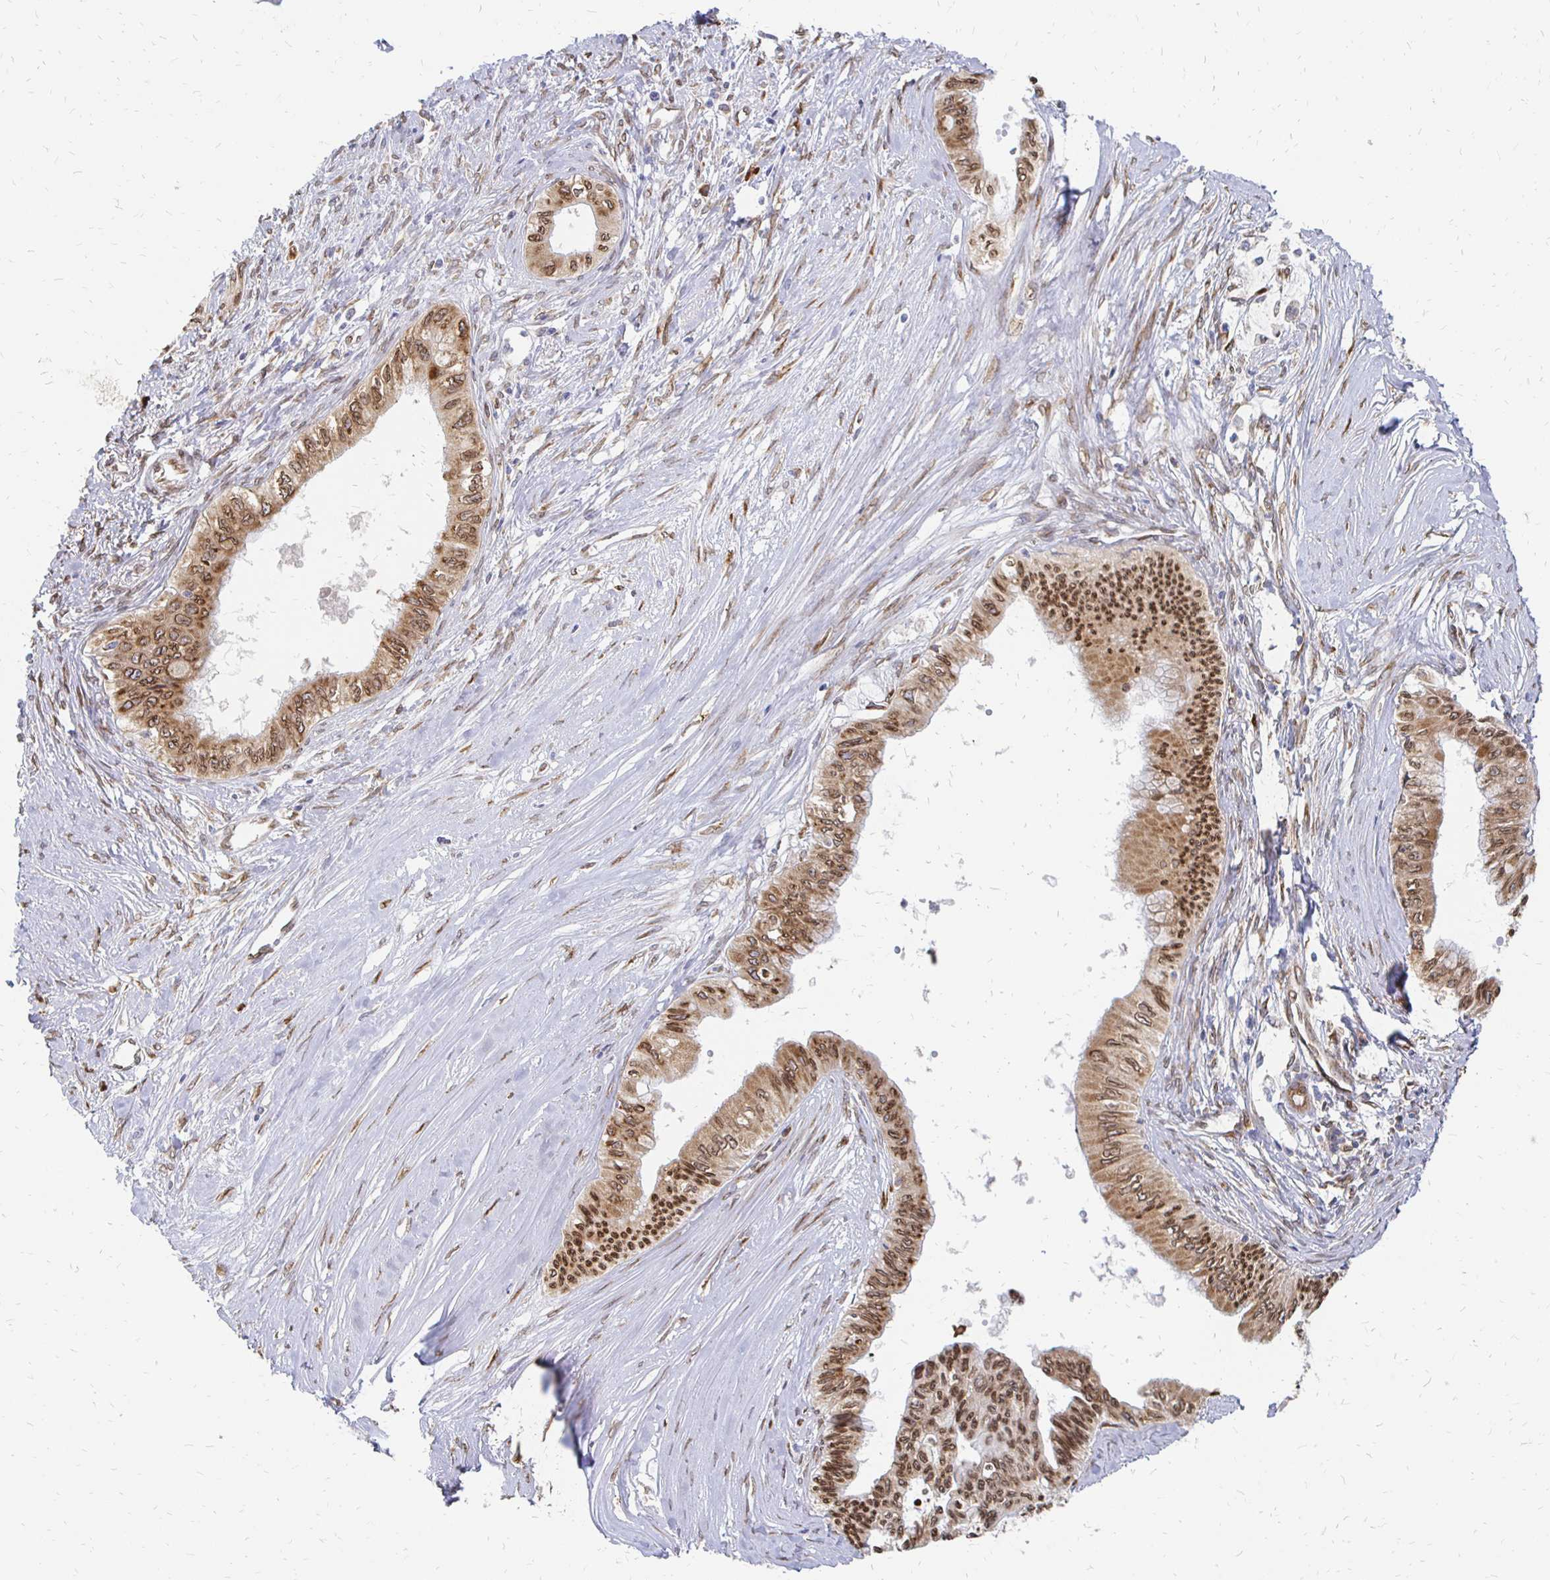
{"staining": {"intensity": "strong", "quantity": ">75%", "location": "cytoplasmic/membranous,nuclear"}, "tissue": "pancreatic cancer", "cell_type": "Tumor cells", "image_type": "cancer", "snomed": [{"axis": "morphology", "description": "Adenocarcinoma, NOS"}, {"axis": "topography", "description": "Pancreas"}], "caption": "Immunohistochemical staining of human adenocarcinoma (pancreatic) shows high levels of strong cytoplasmic/membranous and nuclear expression in about >75% of tumor cells. Immunohistochemistry stains the protein of interest in brown and the nuclei are stained blue.", "gene": "PELI3", "patient": {"sex": "male", "age": 71}}